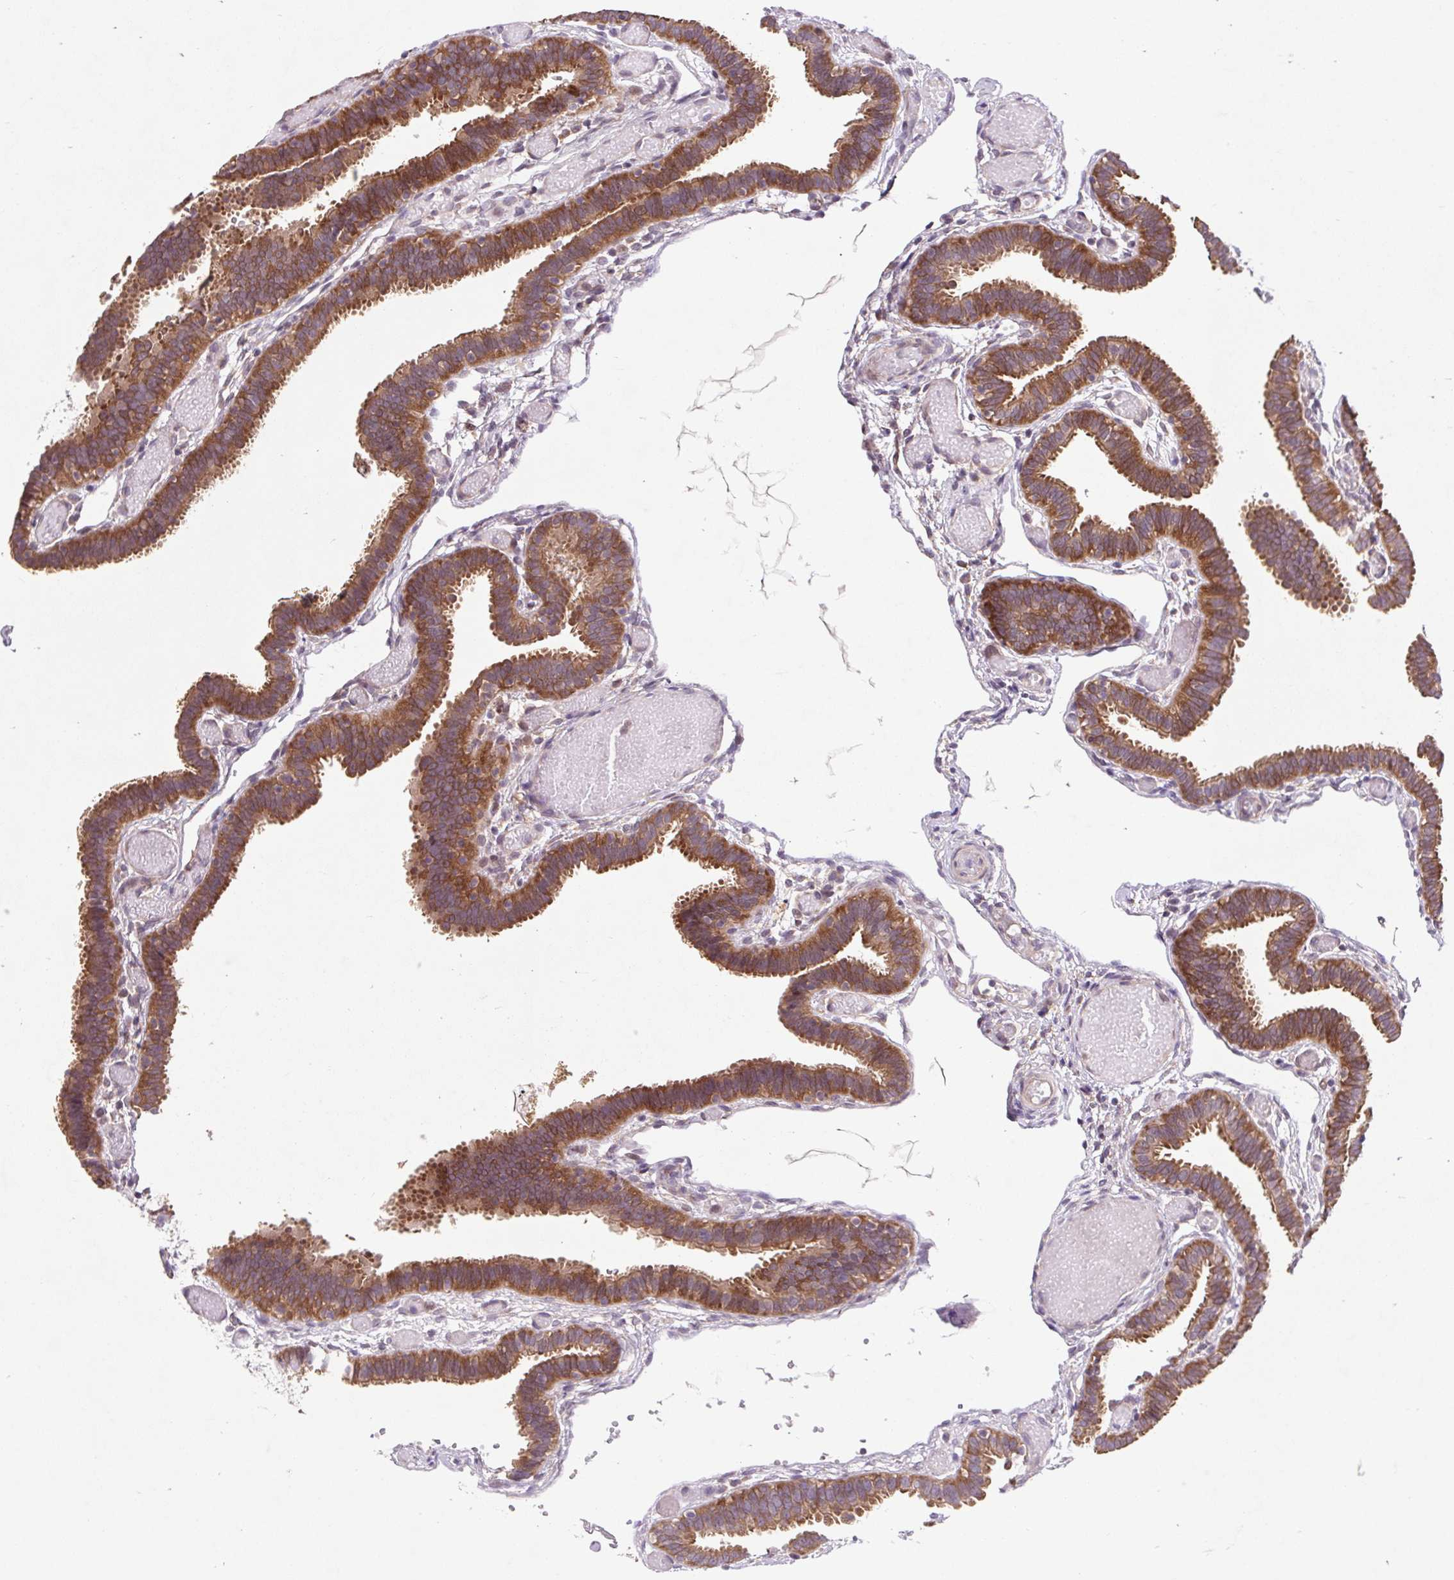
{"staining": {"intensity": "strong", "quantity": ">75%", "location": "cytoplasmic/membranous"}, "tissue": "fallopian tube", "cell_type": "Glandular cells", "image_type": "normal", "snomed": [{"axis": "morphology", "description": "Normal tissue, NOS"}, {"axis": "topography", "description": "Fallopian tube"}], "caption": "High-power microscopy captured an immunohistochemistry micrograph of unremarkable fallopian tube, revealing strong cytoplasmic/membranous staining in approximately >75% of glandular cells. (DAB (3,3'-diaminobenzidine) IHC with brightfield microscopy, high magnification).", "gene": "HFE", "patient": {"sex": "female", "age": 37}}